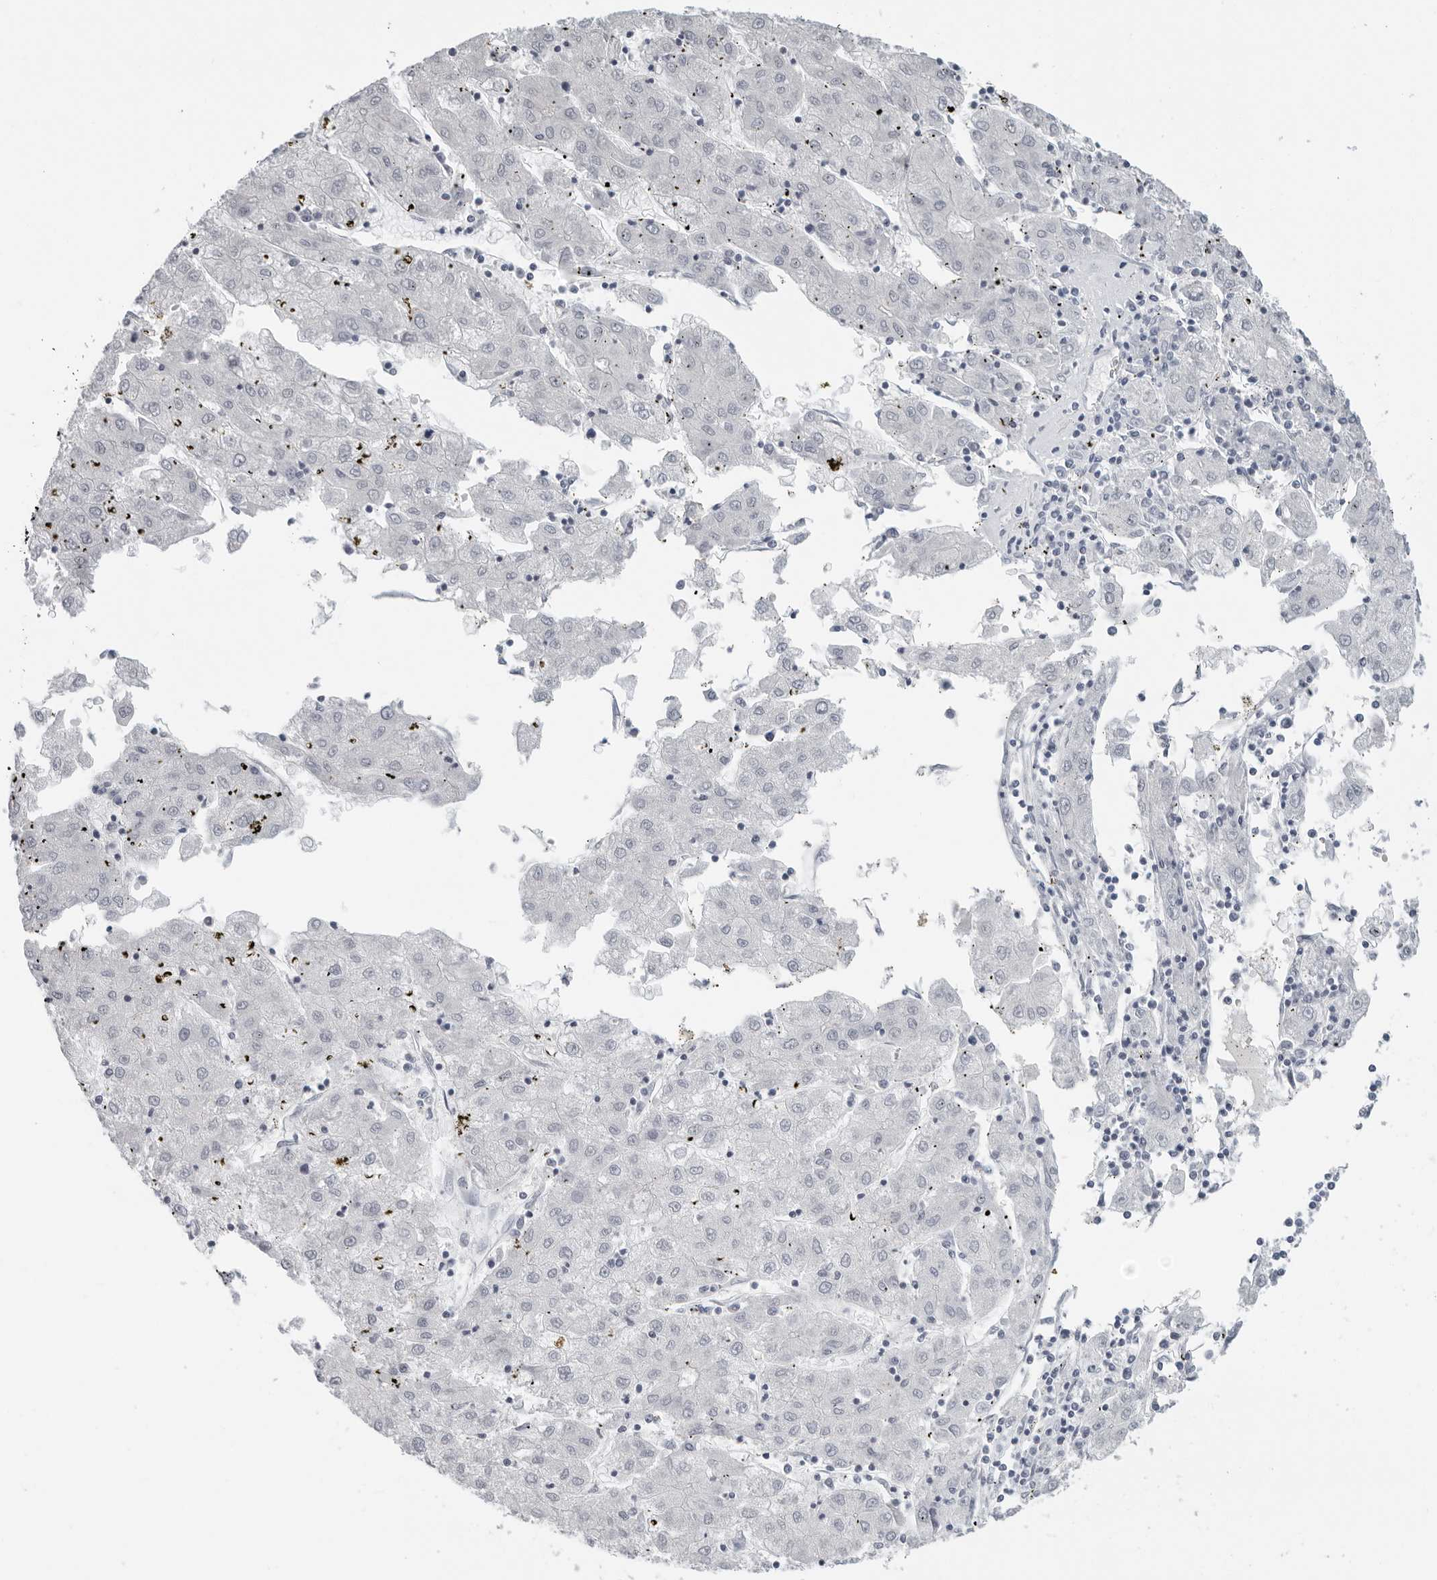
{"staining": {"intensity": "negative", "quantity": "none", "location": "none"}, "tissue": "liver cancer", "cell_type": "Tumor cells", "image_type": "cancer", "snomed": [{"axis": "morphology", "description": "Carcinoma, Hepatocellular, NOS"}, {"axis": "topography", "description": "Liver"}], "caption": "The histopathology image reveals no significant staining in tumor cells of liver cancer.", "gene": "FLG2", "patient": {"sex": "male", "age": 72}}